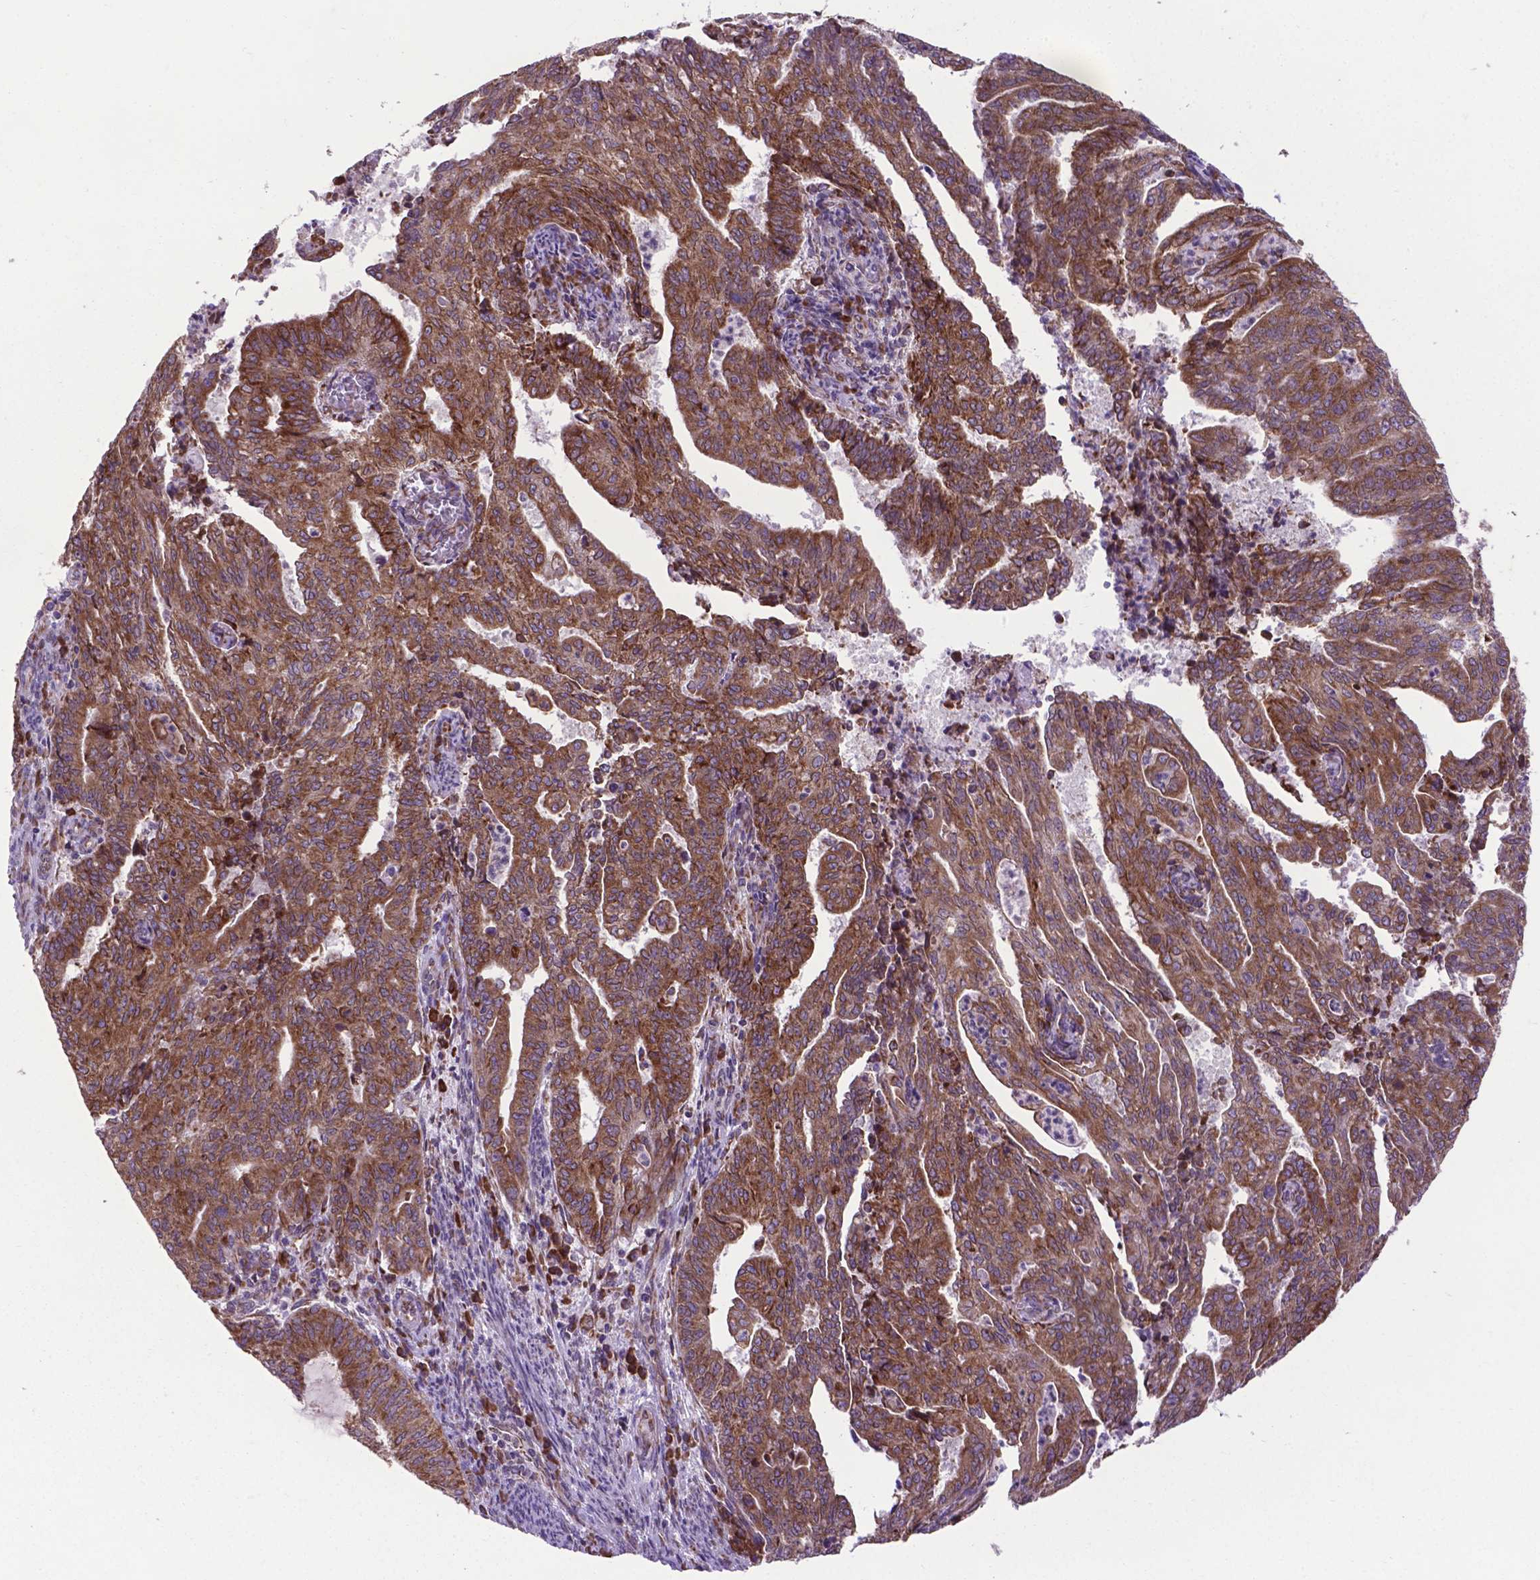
{"staining": {"intensity": "moderate", "quantity": ">75%", "location": "cytoplasmic/membranous"}, "tissue": "endometrial cancer", "cell_type": "Tumor cells", "image_type": "cancer", "snomed": [{"axis": "morphology", "description": "Adenocarcinoma, NOS"}, {"axis": "topography", "description": "Endometrium"}], "caption": "A histopathology image of human endometrial adenocarcinoma stained for a protein exhibits moderate cytoplasmic/membranous brown staining in tumor cells.", "gene": "WDR83OS", "patient": {"sex": "female", "age": 82}}